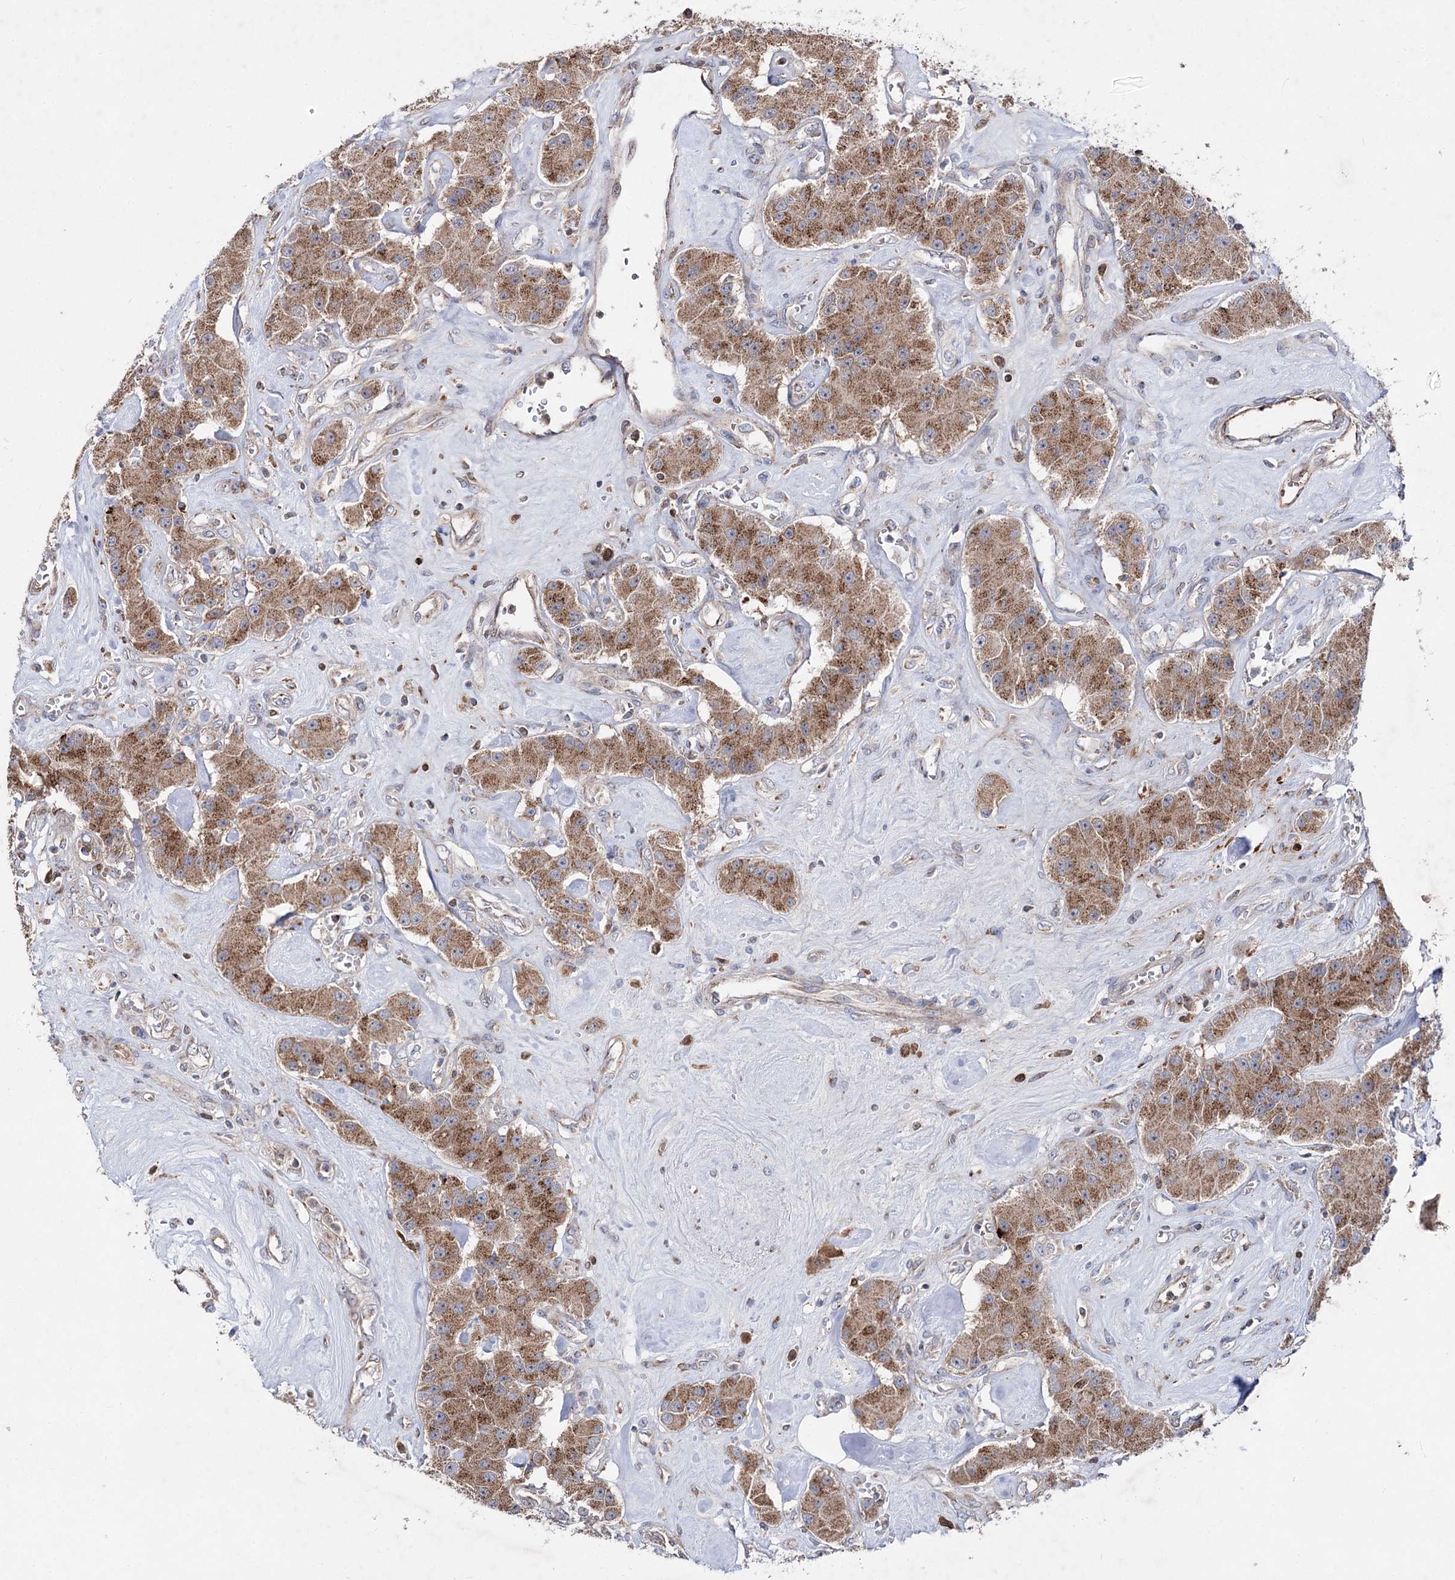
{"staining": {"intensity": "moderate", "quantity": ">75%", "location": "cytoplasmic/membranous"}, "tissue": "carcinoid", "cell_type": "Tumor cells", "image_type": "cancer", "snomed": [{"axis": "morphology", "description": "Carcinoid, malignant, NOS"}, {"axis": "topography", "description": "Pancreas"}], "caption": "Human carcinoid stained for a protein (brown) demonstrates moderate cytoplasmic/membranous positive staining in approximately >75% of tumor cells.", "gene": "ARHGAP20", "patient": {"sex": "male", "age": 41}}